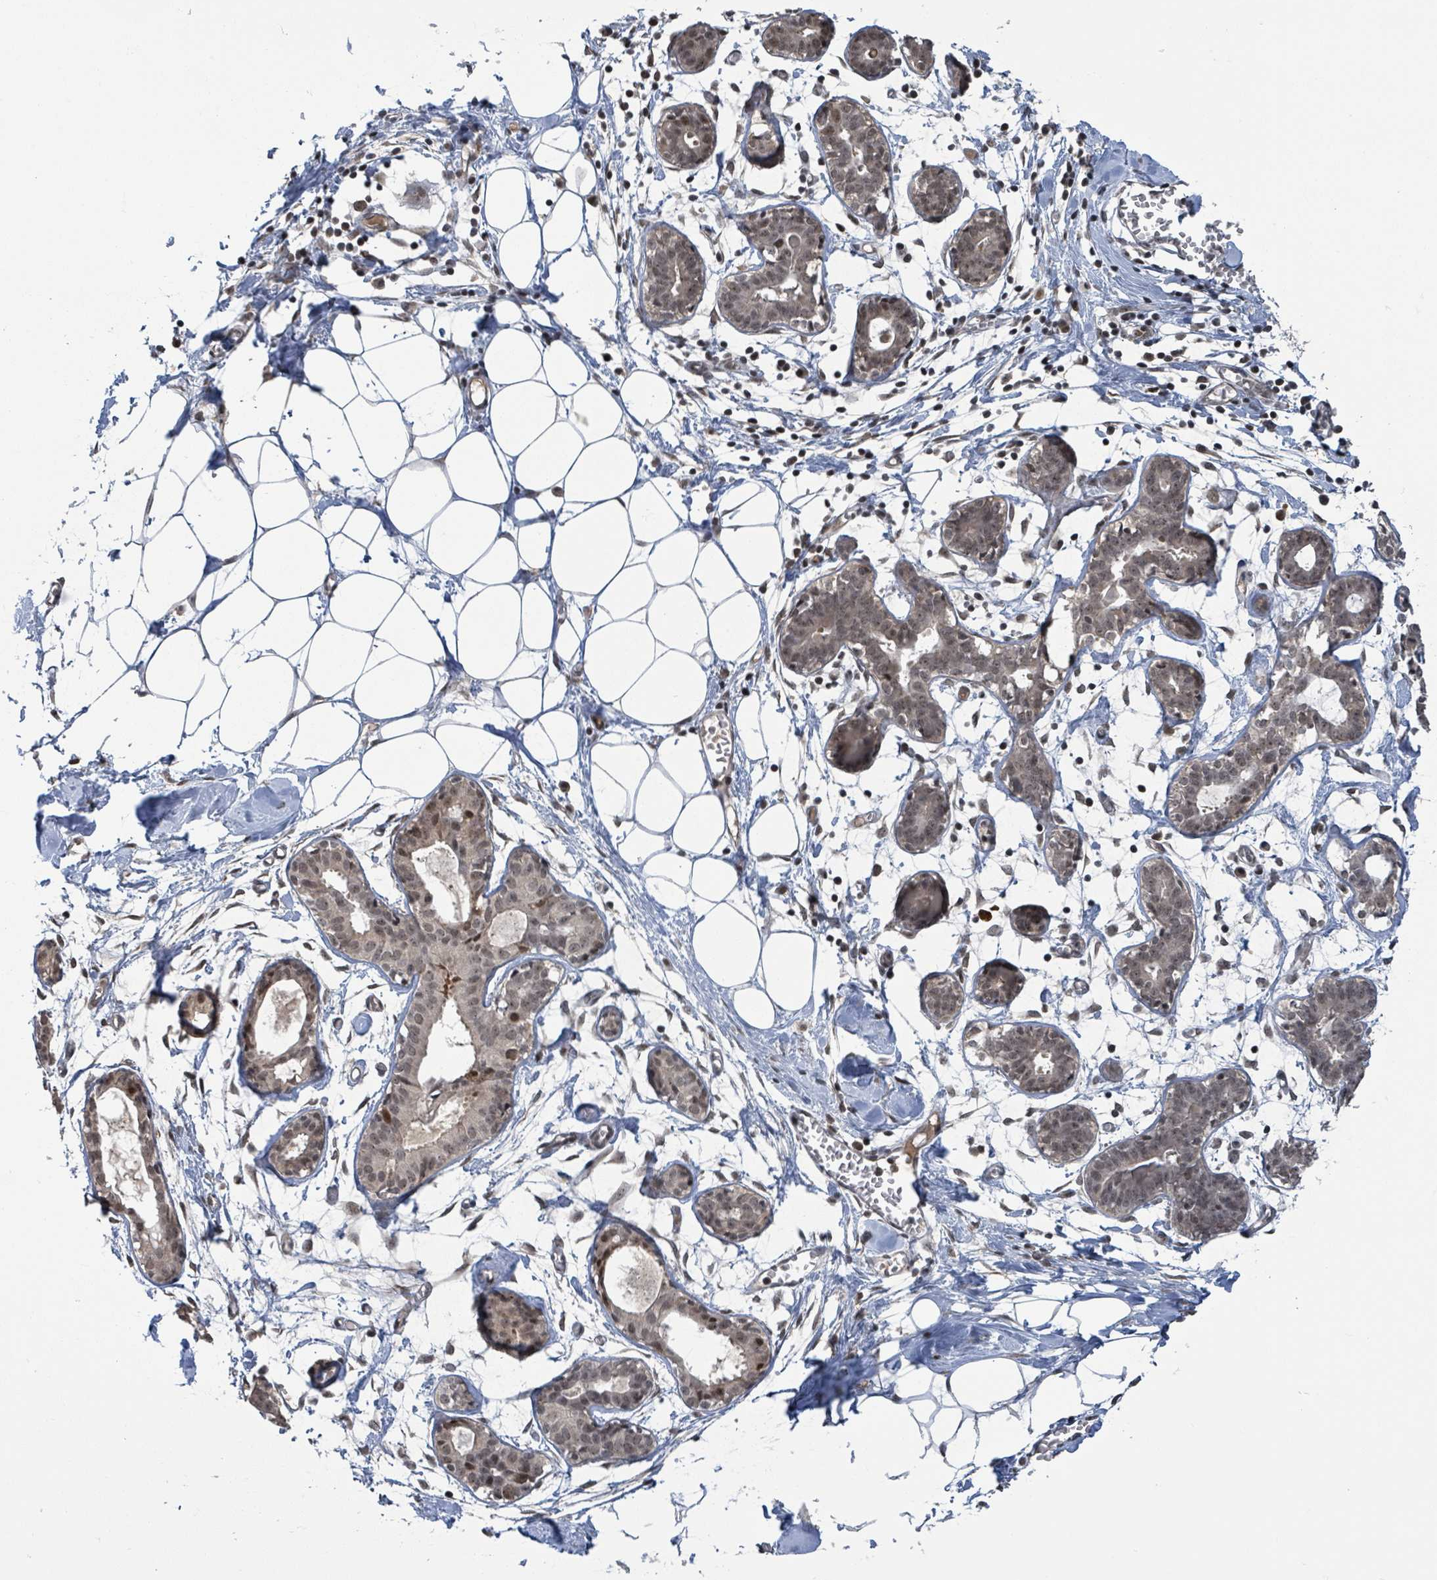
{"staining": {"intensity": "negative", "quantity": "none", "location": "none"}, "tissue": "breast", "cell_type": "Adipocytes", "image_type": "normal", "snomed": [{"axis": "morphology", "description": "Normal tissue, NOS"}, {"axis": "topography", "description": "Breast"}], "caption": "The photomicrograph reveals no significant expression in adipocytes of breast.", "gene": "ZBTB14", "patient": {"sex": "female", "age": 27}}